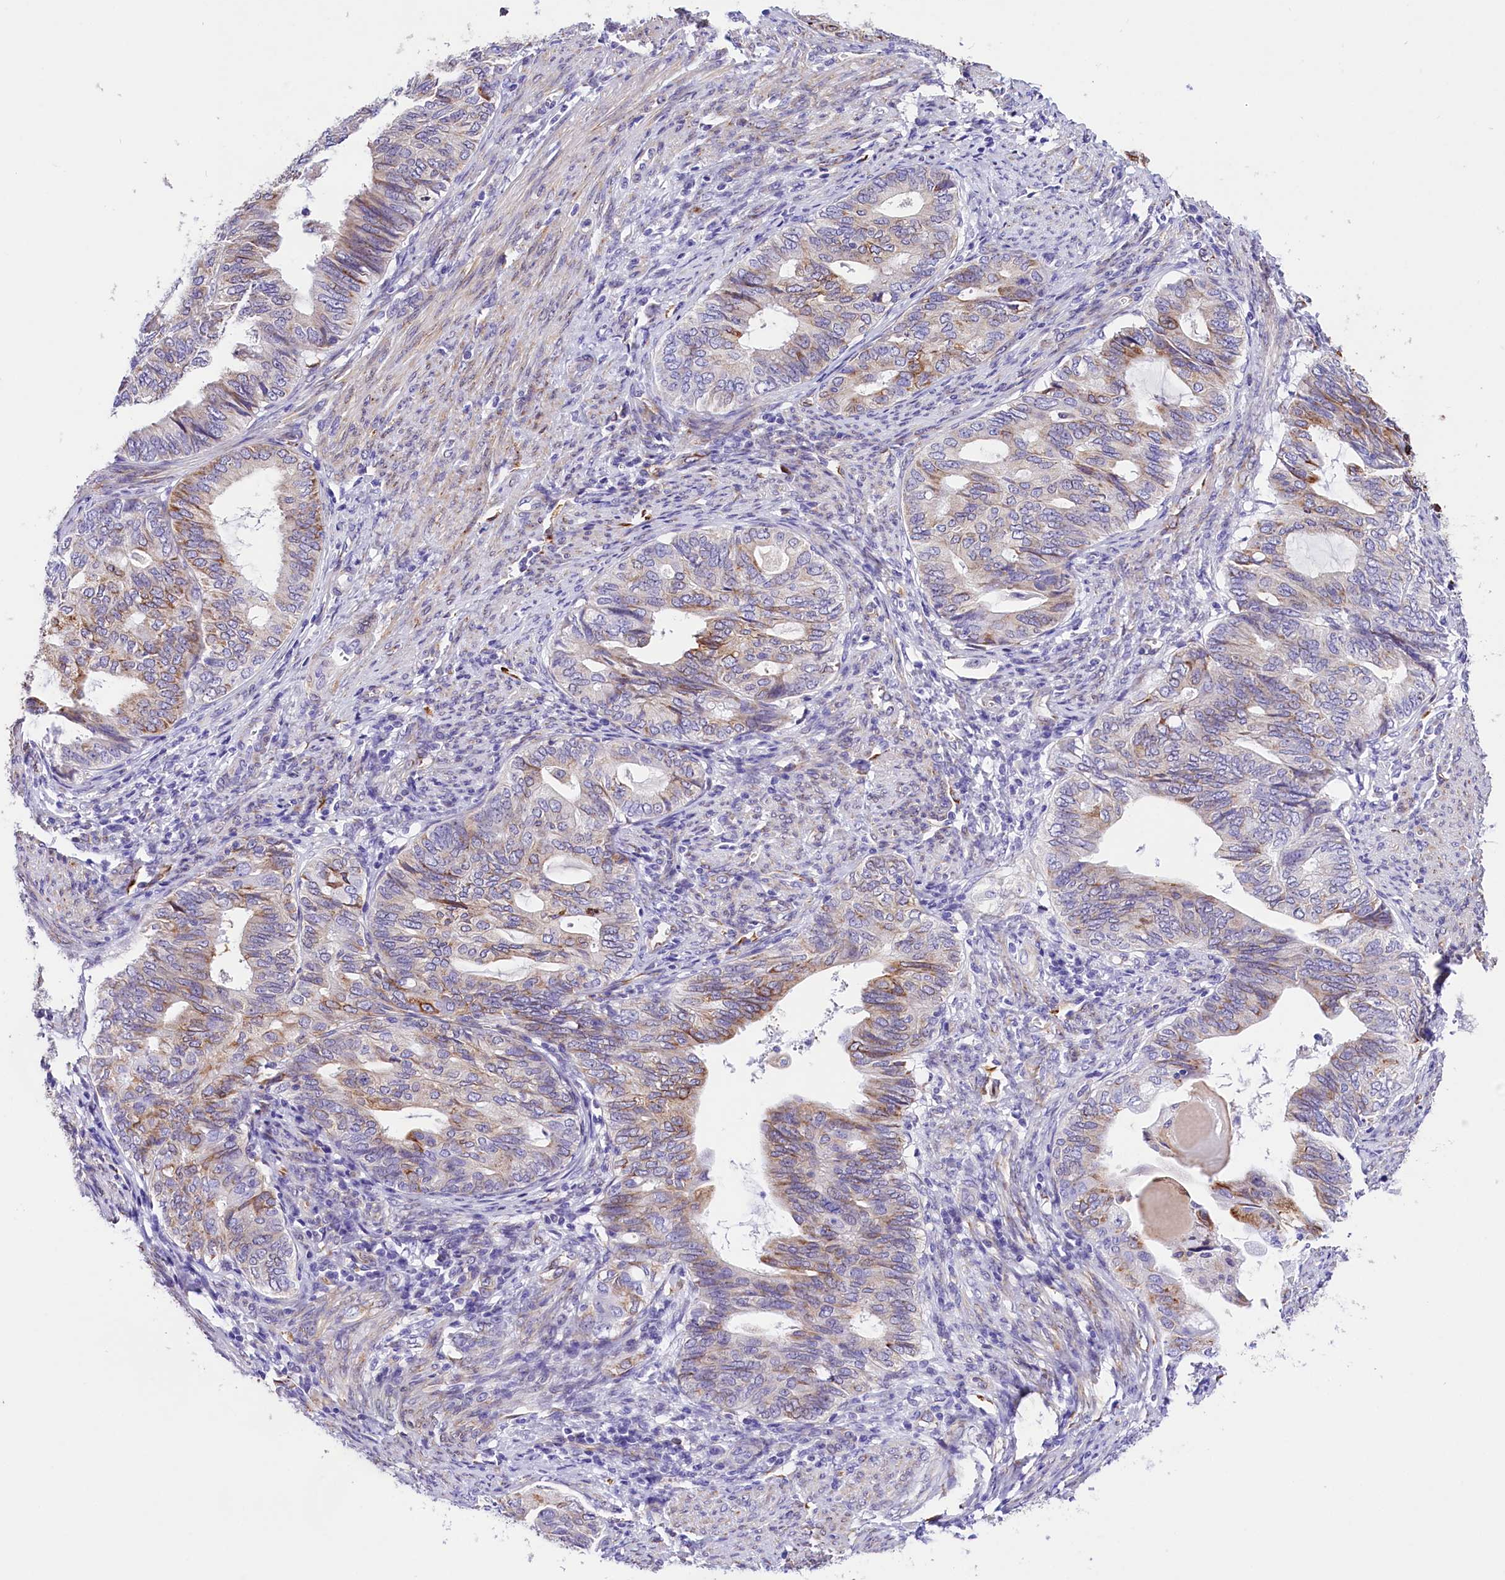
{"staining": {"intensity": "moderate", "quantity": "25%-75%", "location": "cytoplasmic/membranous"}, "tissue": "endometrial cancer", "cell_type": "Tumor cells", "image_type": "cancer", "snomed": [{"axis": "morphology", "description": "Adenocarcinoma, NOS"}, {"axis": "topography", "description": "Endometrium"}], "caption": "Endometrial adenocarcinoma stained with a brown dye reveals moderate cytoplasmic/membranous positive expression in approximately 25%-75% of tumor cells.", "gene": "ITGA1", "patient": {"sex": "female", "age": 86}}